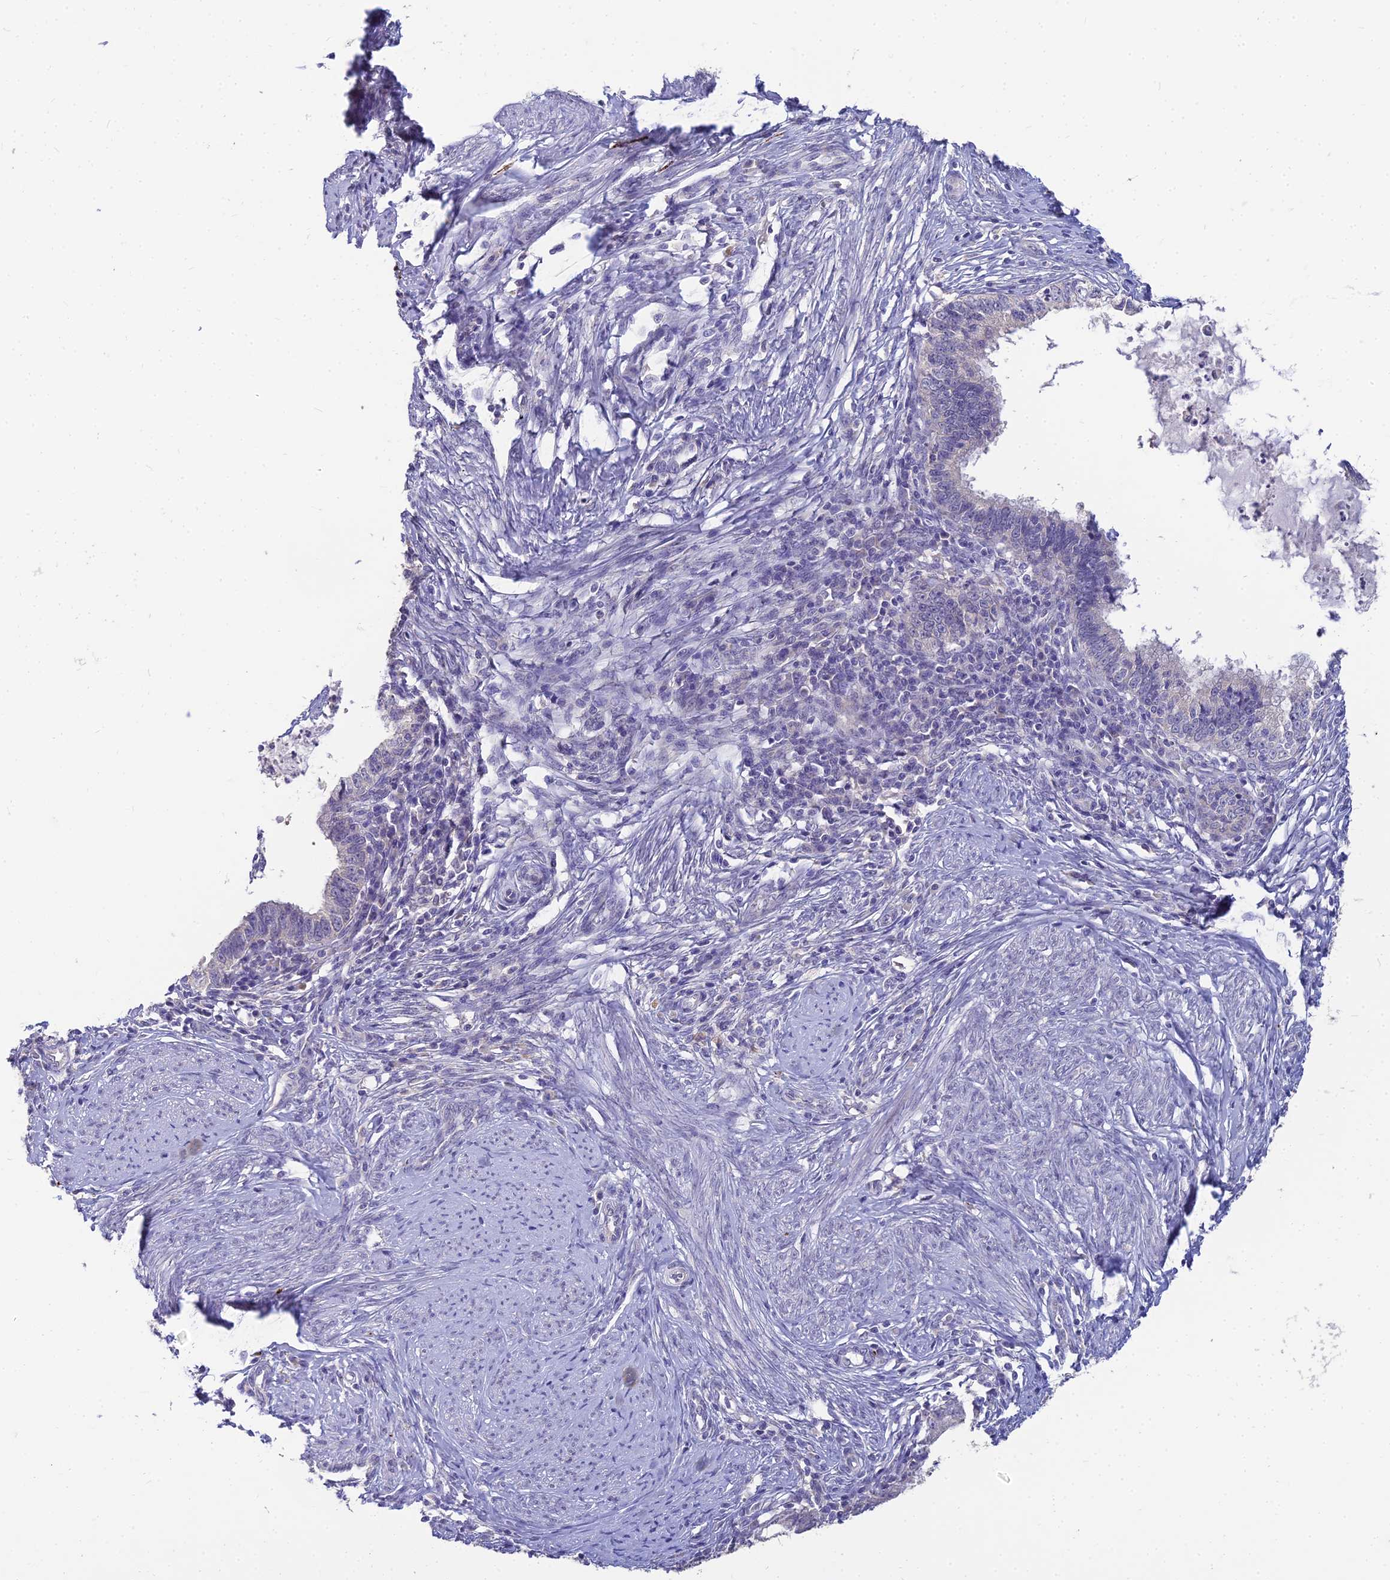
{"staining": {"intensity": "negative", "quantity": "none", "location": "none"}, "tissue": "cervical cancer", "cell_type": "Tumor cells", "image_type": "cancer", "snomed": [{"axis": "morphology", "description": "Adenocarcinoma, NOS"}, {"axis": "topography", "description": "Cervix"}], "caption": "DAB (3,3'-diaminobenzidine) immunohistochemical staining of cervical cancer (adenocarcinoma) displays no significant staining in tumor cells.", "gene": "NPY", "patient": {"sex": "female", "age": 36}}